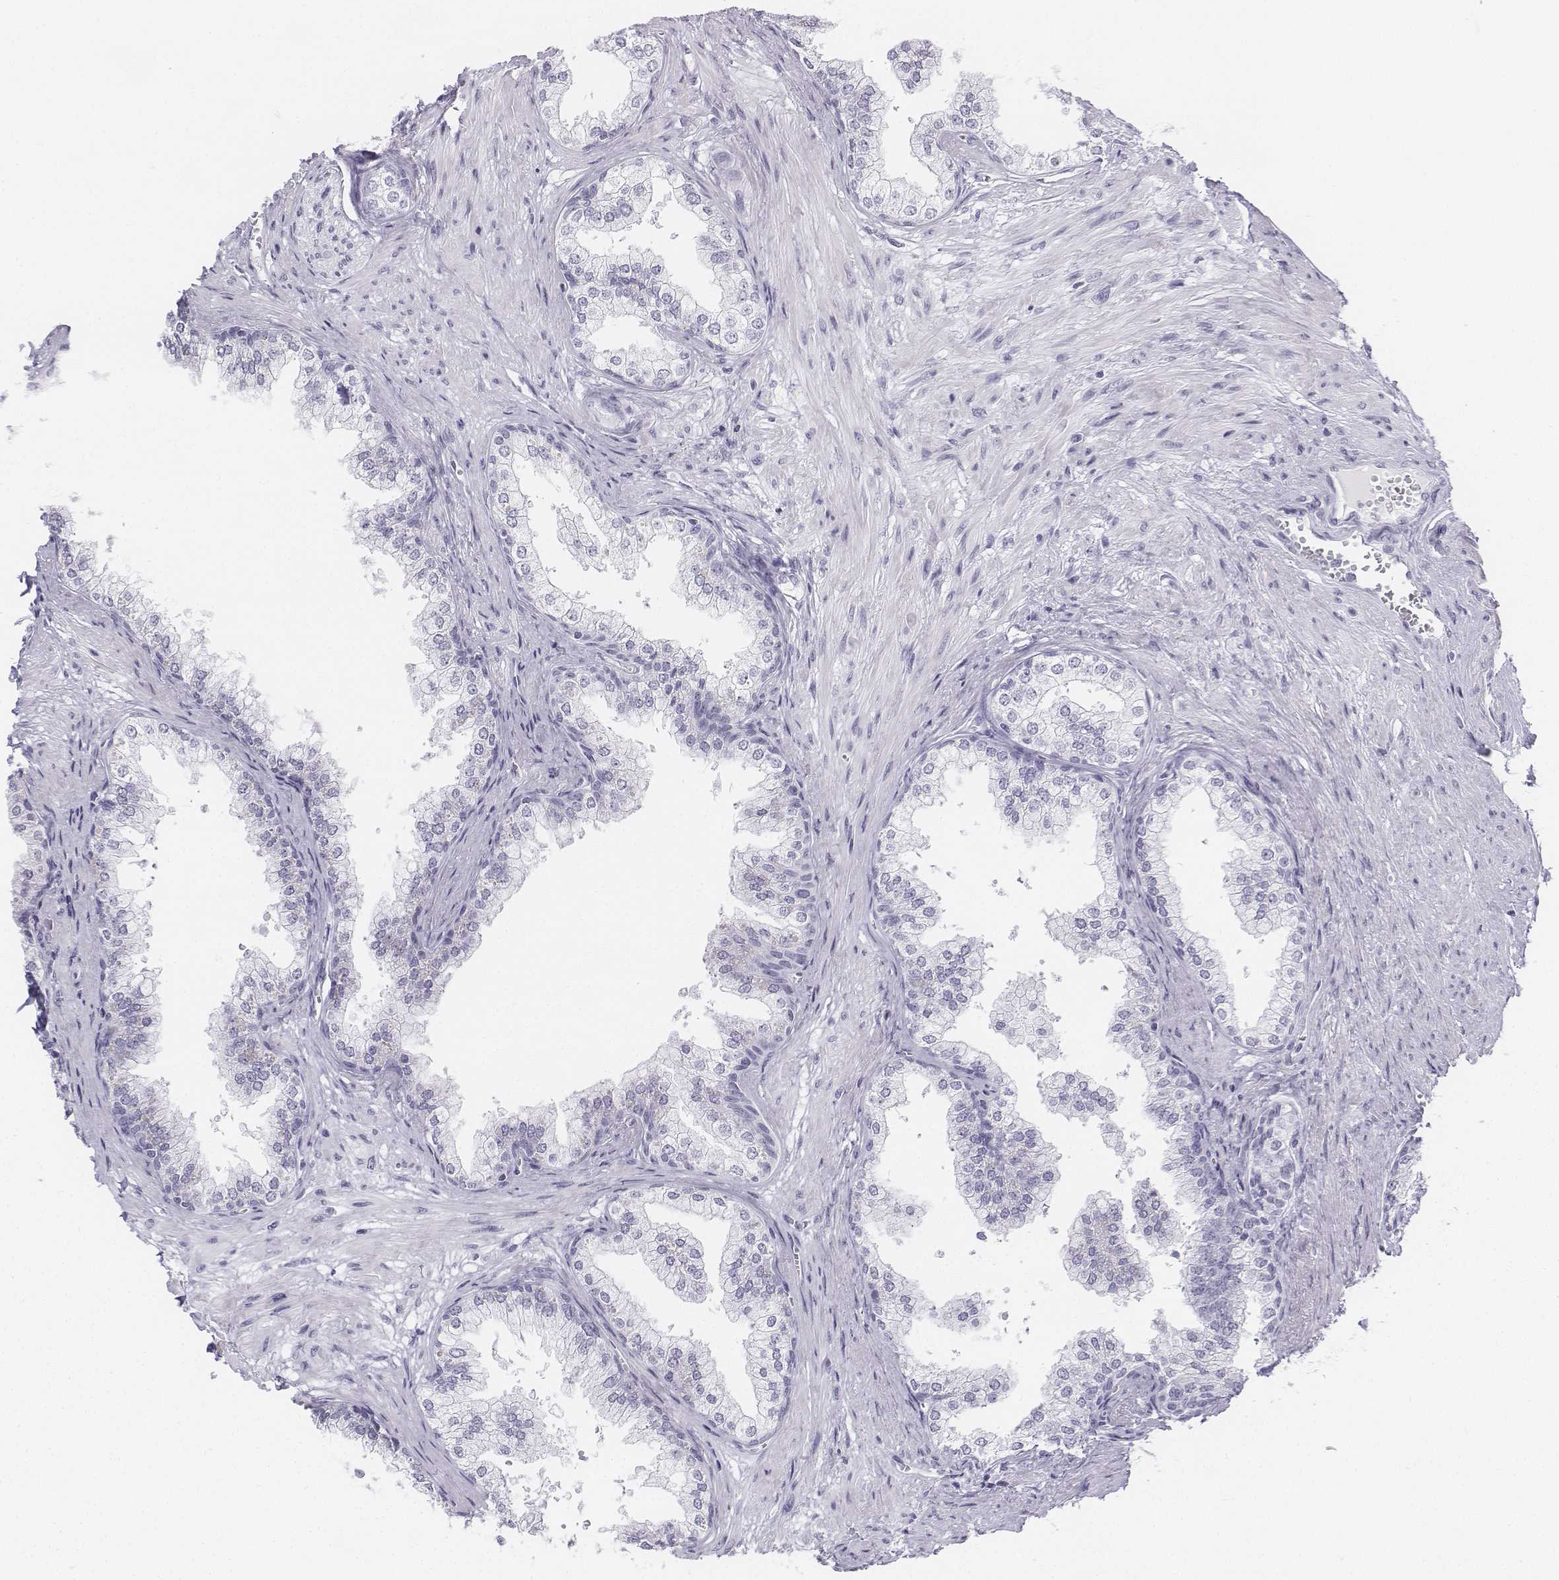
{"staining": {"intensity": "negative", "quantity": "none", "location": "none"}, "tissue": "prostate", "cell_type": "Glandular cells", "image_type": "normal", "snomed": [{"axis": "morphology", "description": "Normal tissue, NOS"}, {"axis": "topography", "description": "Prostate"}], "caption": "This photomicrograph is of normal prostate stained with immunohistochemistry (IHC) to label a protein in brown with the nuclei are counter-stained blue. There is no expression in glandular cells.", "gene": "UCN2", "patient": {"sex": "male", "age": 79}}